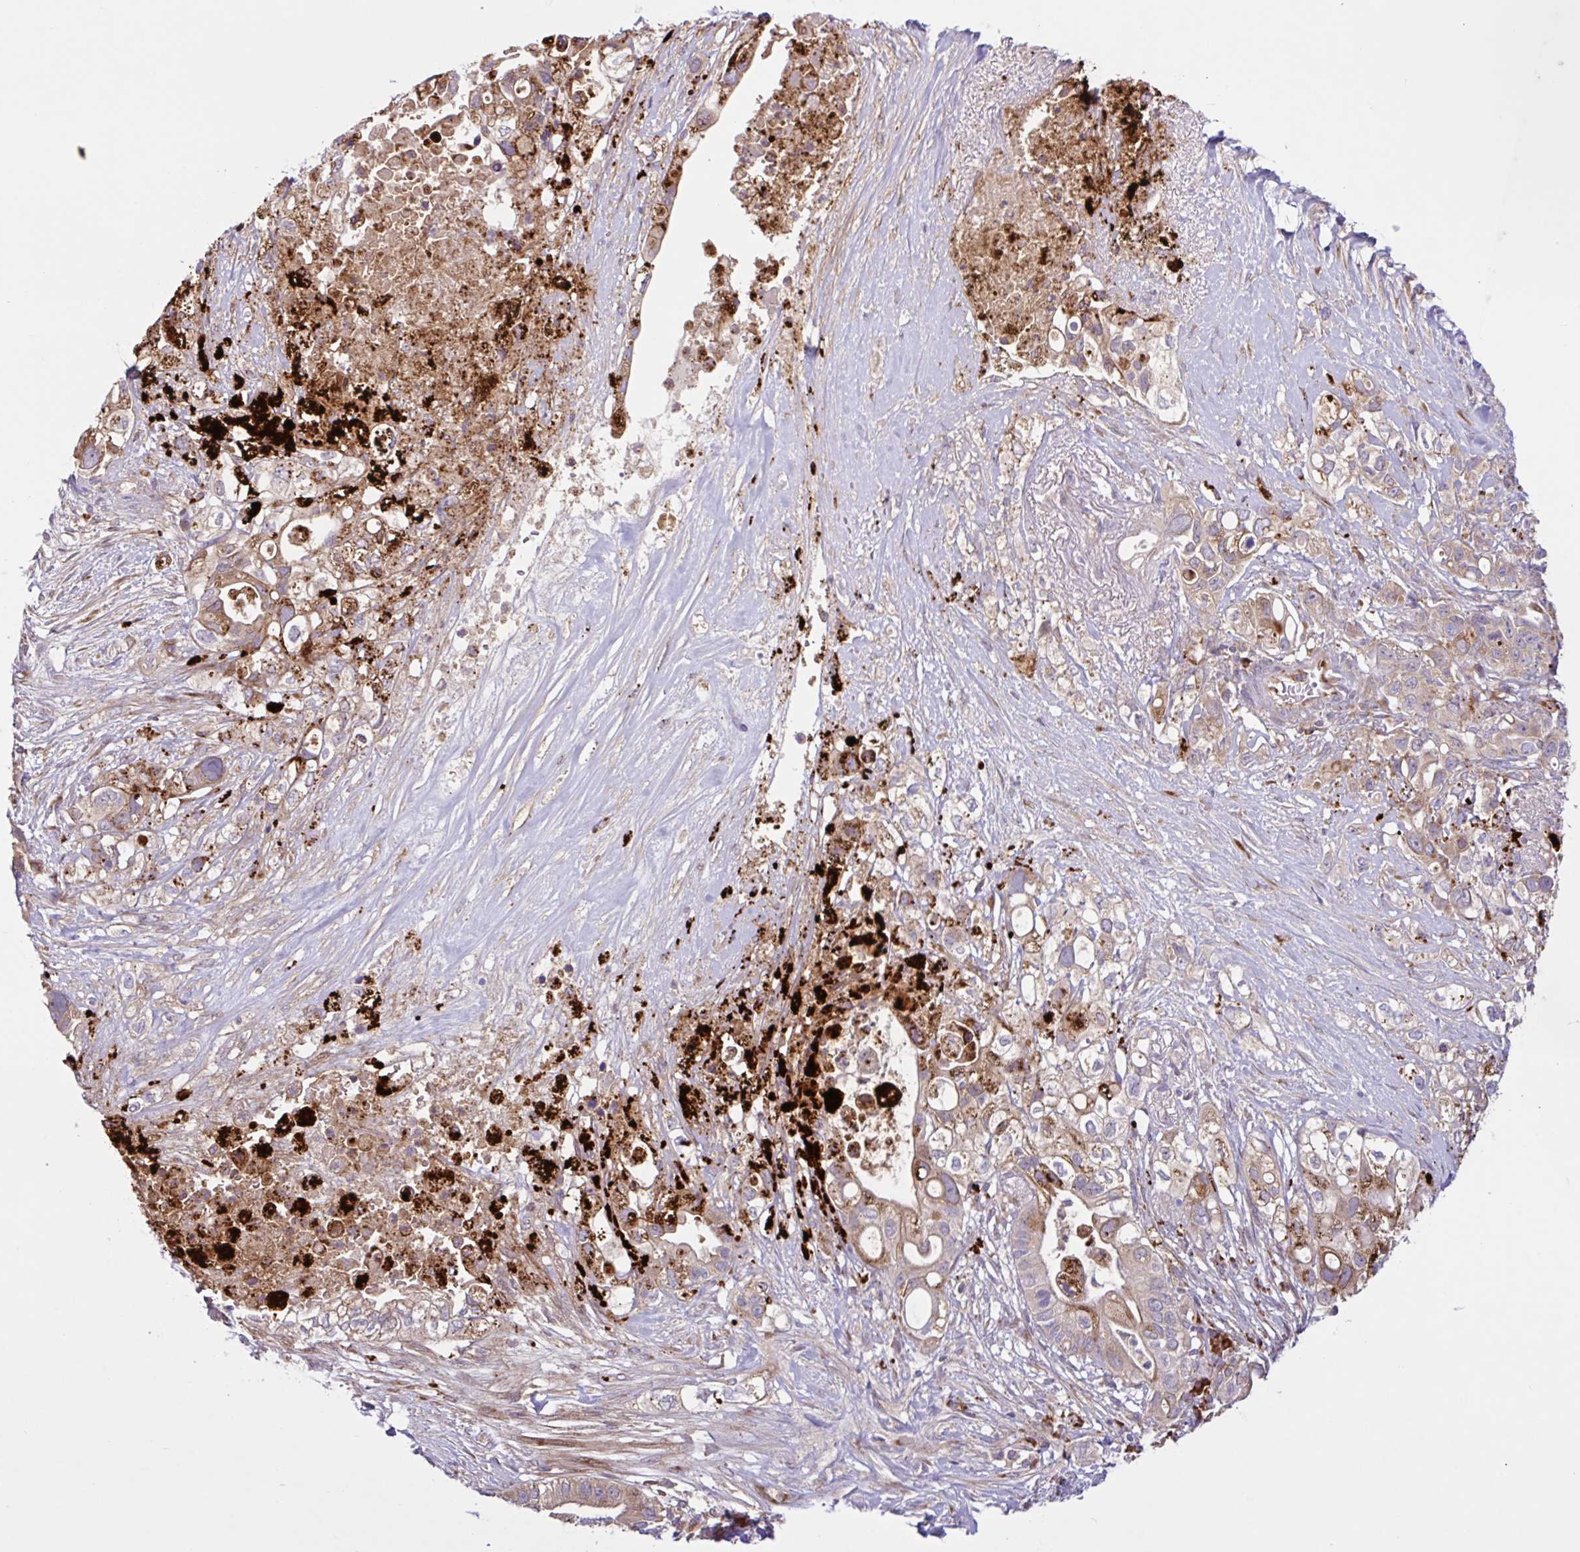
{"staining": {"intensity": "strong", "quantity": "25%-75%", "location": "cytoplasmic/membranous"}, "tissue": "pancreatic cancer", "cell_type": "Tumor cells", "image_type": "cancer", "snomed": [{"axis": "morphology", "description": "Adenocarcinoma, NOS"}, {"axis": "topography", "description": "Pancreas"}], "caption": "Protein staining by immunohistochemistry (IHC) exhibits strong cytoplasmic/membranous expression in about 25%-75% of tumor cells in pancreatic adenocarcinoma.", "gene": "NTPCR", "patient": {"sex": "female", "age": 72}}